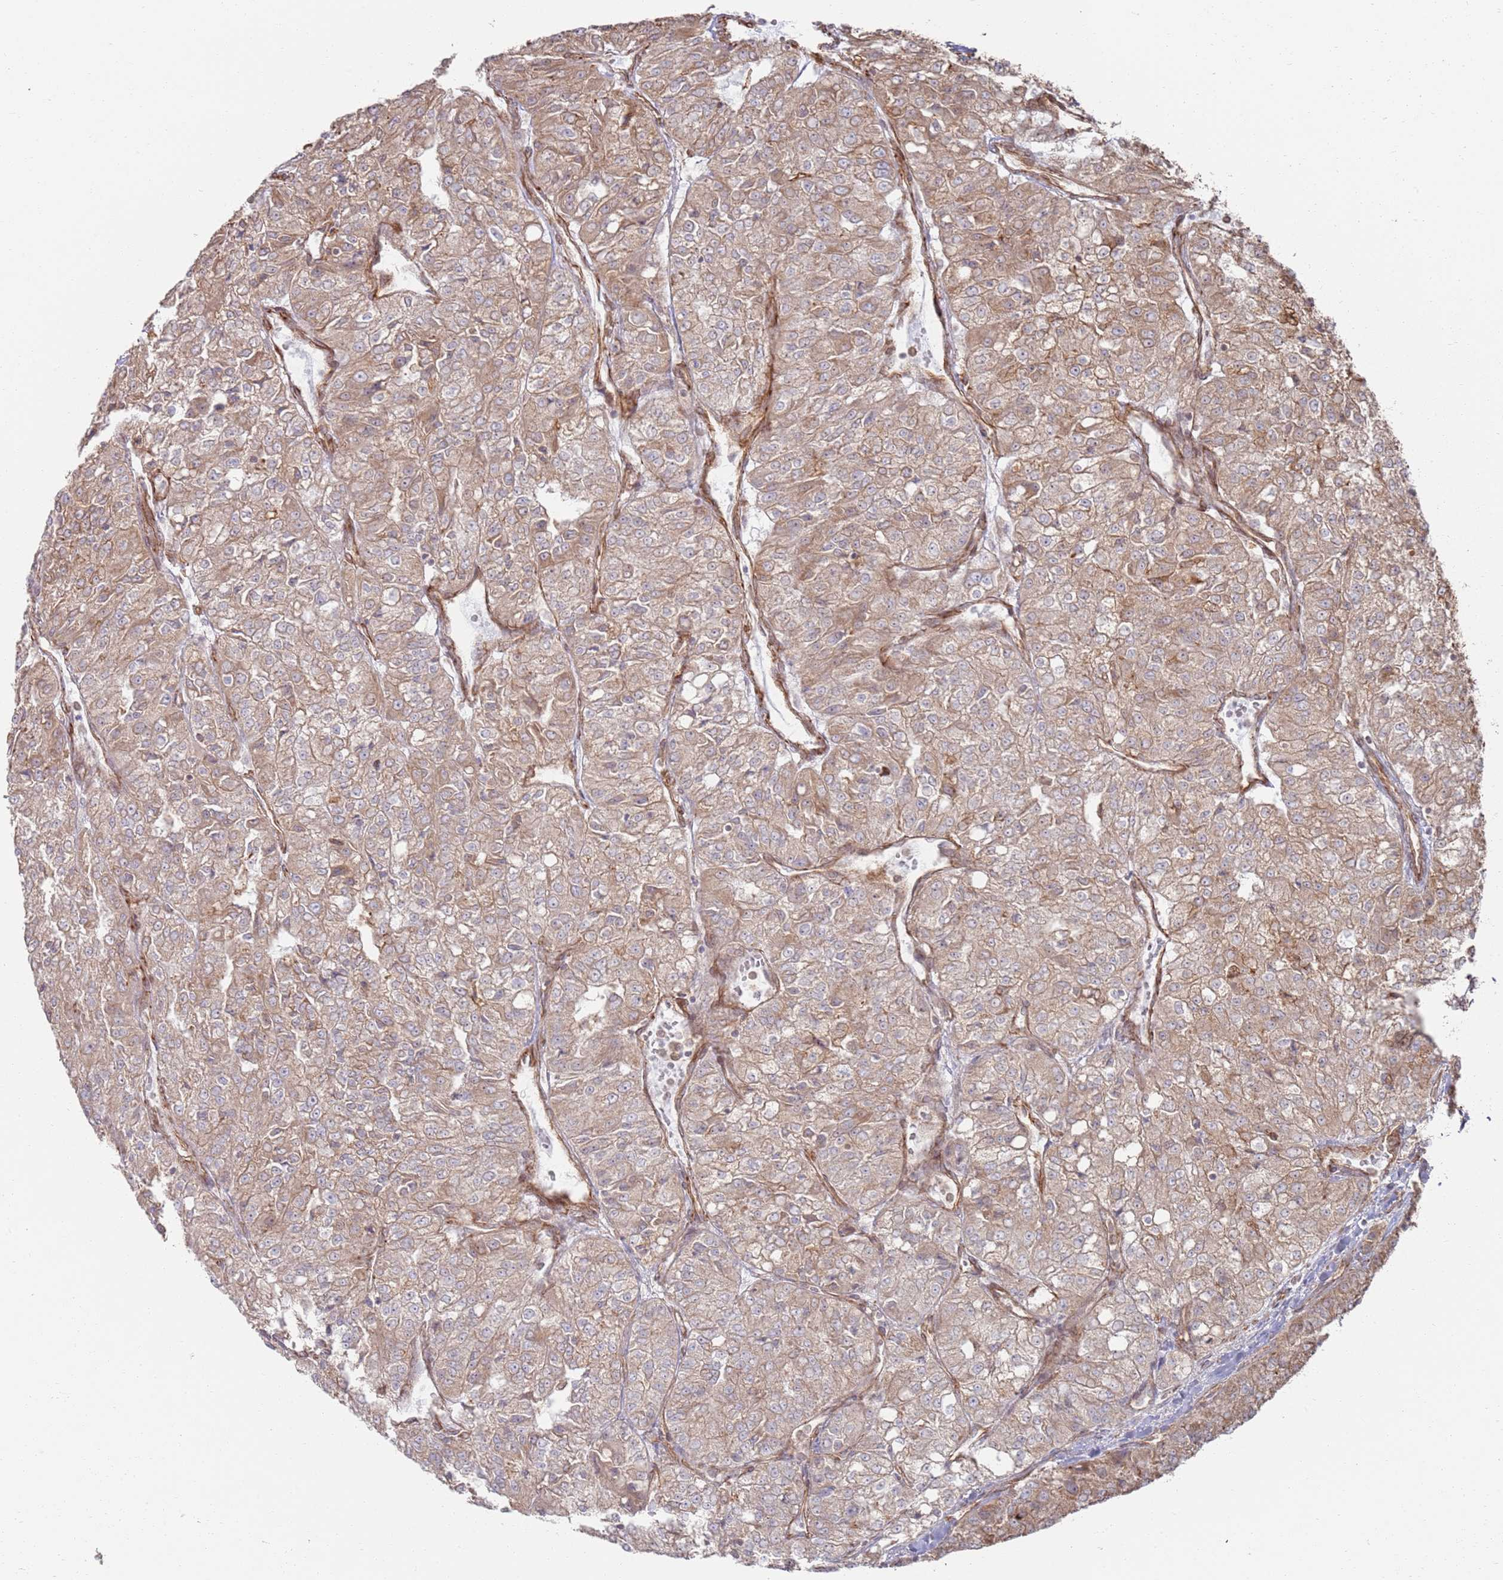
{"staining": {"intensity": "moderate", "quantity": ">75%", "location": "cytoplasmic/membranous"}, "tissue": "renal cancer", "cell_type": "Tumor cells", "image_type": "cancer", "snomed": [{"axis": "morphology", "description": "Adenocarcinoma, NOS"}, {"axis": "topography", "description": "Kidney"}], "caption": "Immunohistochemistry (IHC) staining of renal cancer, which exhibits medium levels of moderate cytoplasmic/membranous staining in about >75% of tumor cells indicating moderate cytoplasmic/membranous protein expression. The staining was performed using DAB (brown) for protein detection and nuclei were counterstained in hematoxylin (blue).", "gene": "PHF21A", "patient": {"sex": "female", "age": 63}}